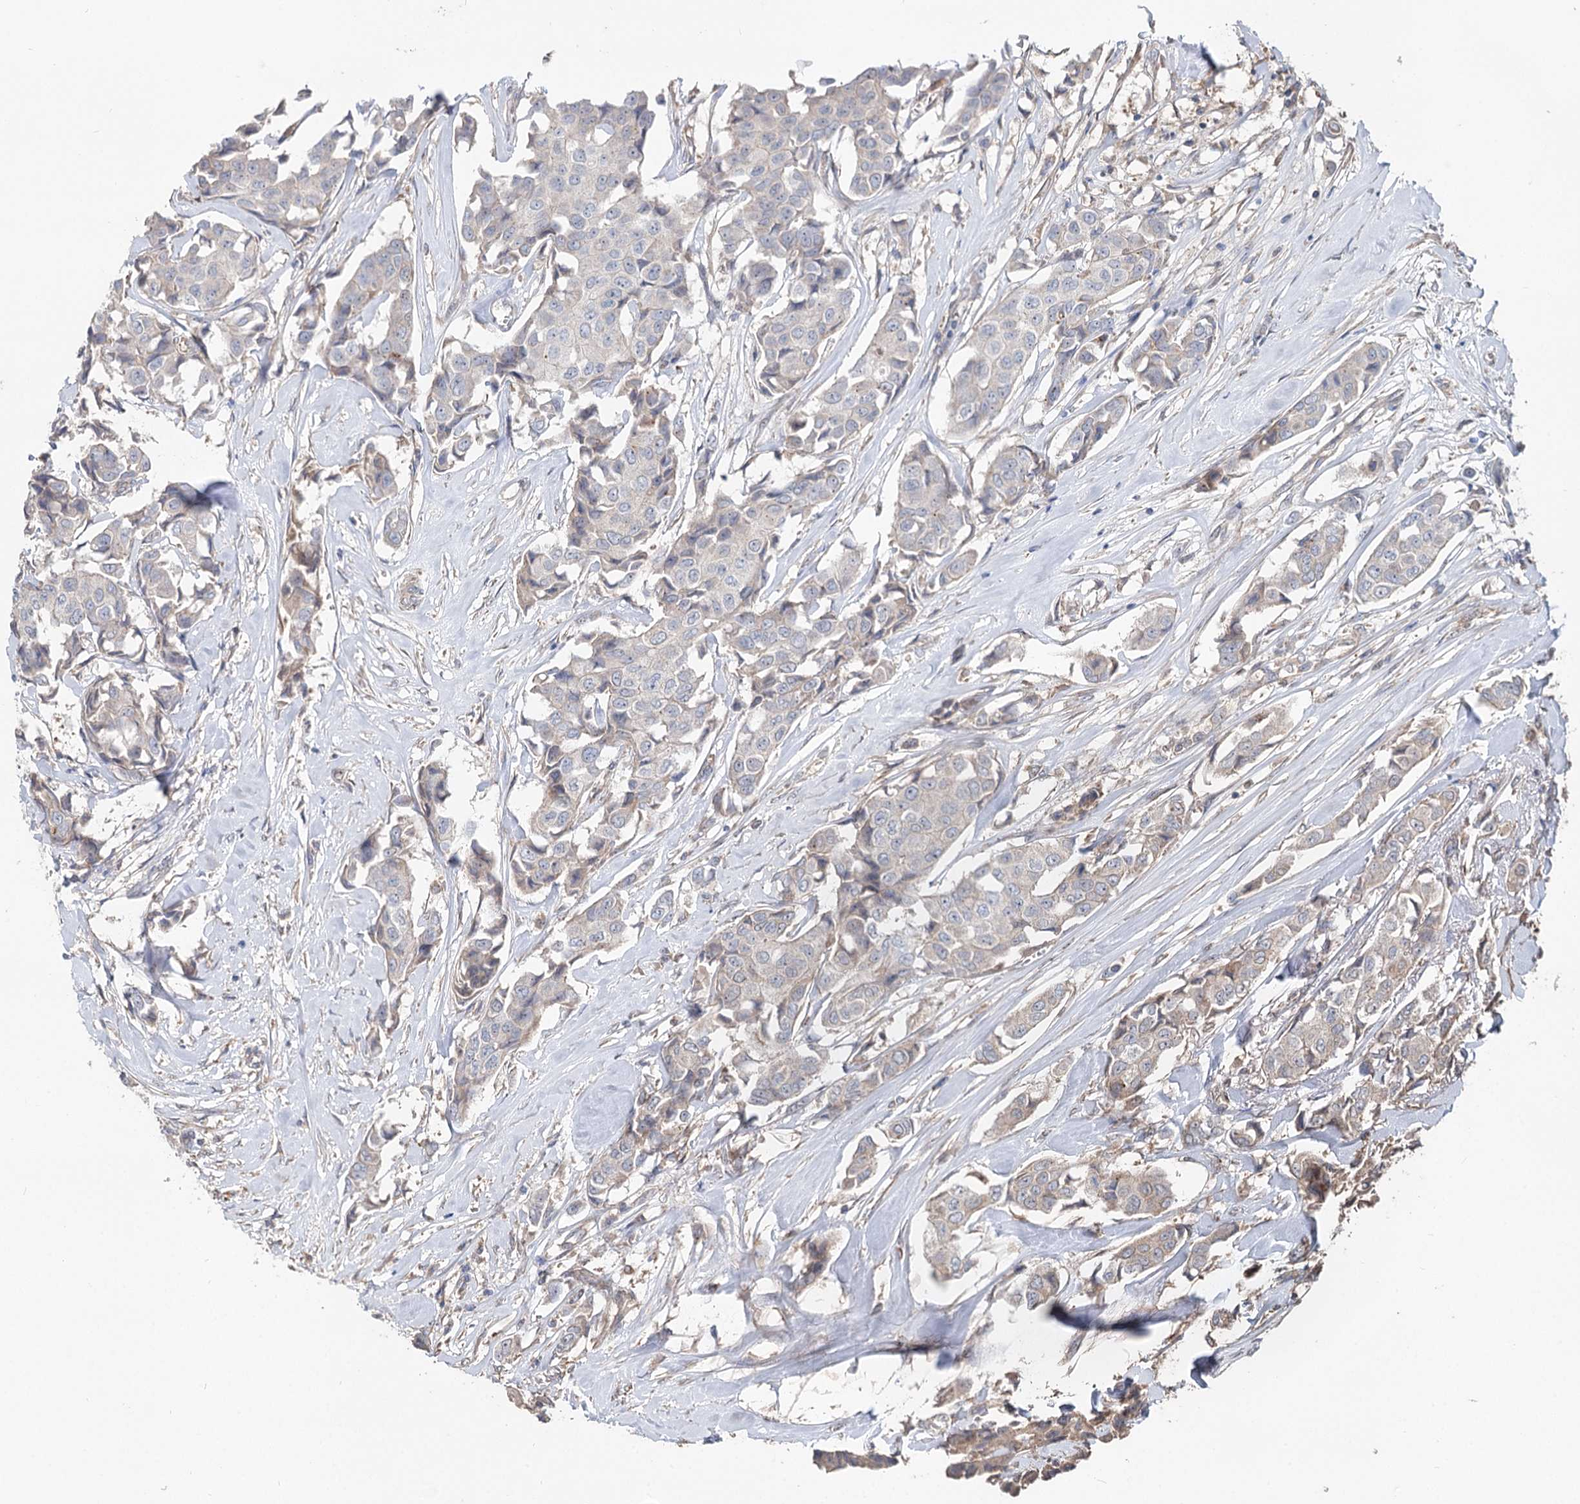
{"staining": {"intensity": "negative", "quantity": "none", "location": "none"}, "tissue": "breast cancer", "cell_type": "Tumor cells", "image_type": "cancer", "snomed": [{"axis": "morphology", "description": "Duct carcinoma"}, {"axis": "topography", "description": "Breast"}], "caption": "Immunohistochemical staining of intraductal carcinoma (breast) exhibits no significant expression in tumor cells.", "gene": "SPART", "patient": {"sex": "female", "age": 80}}